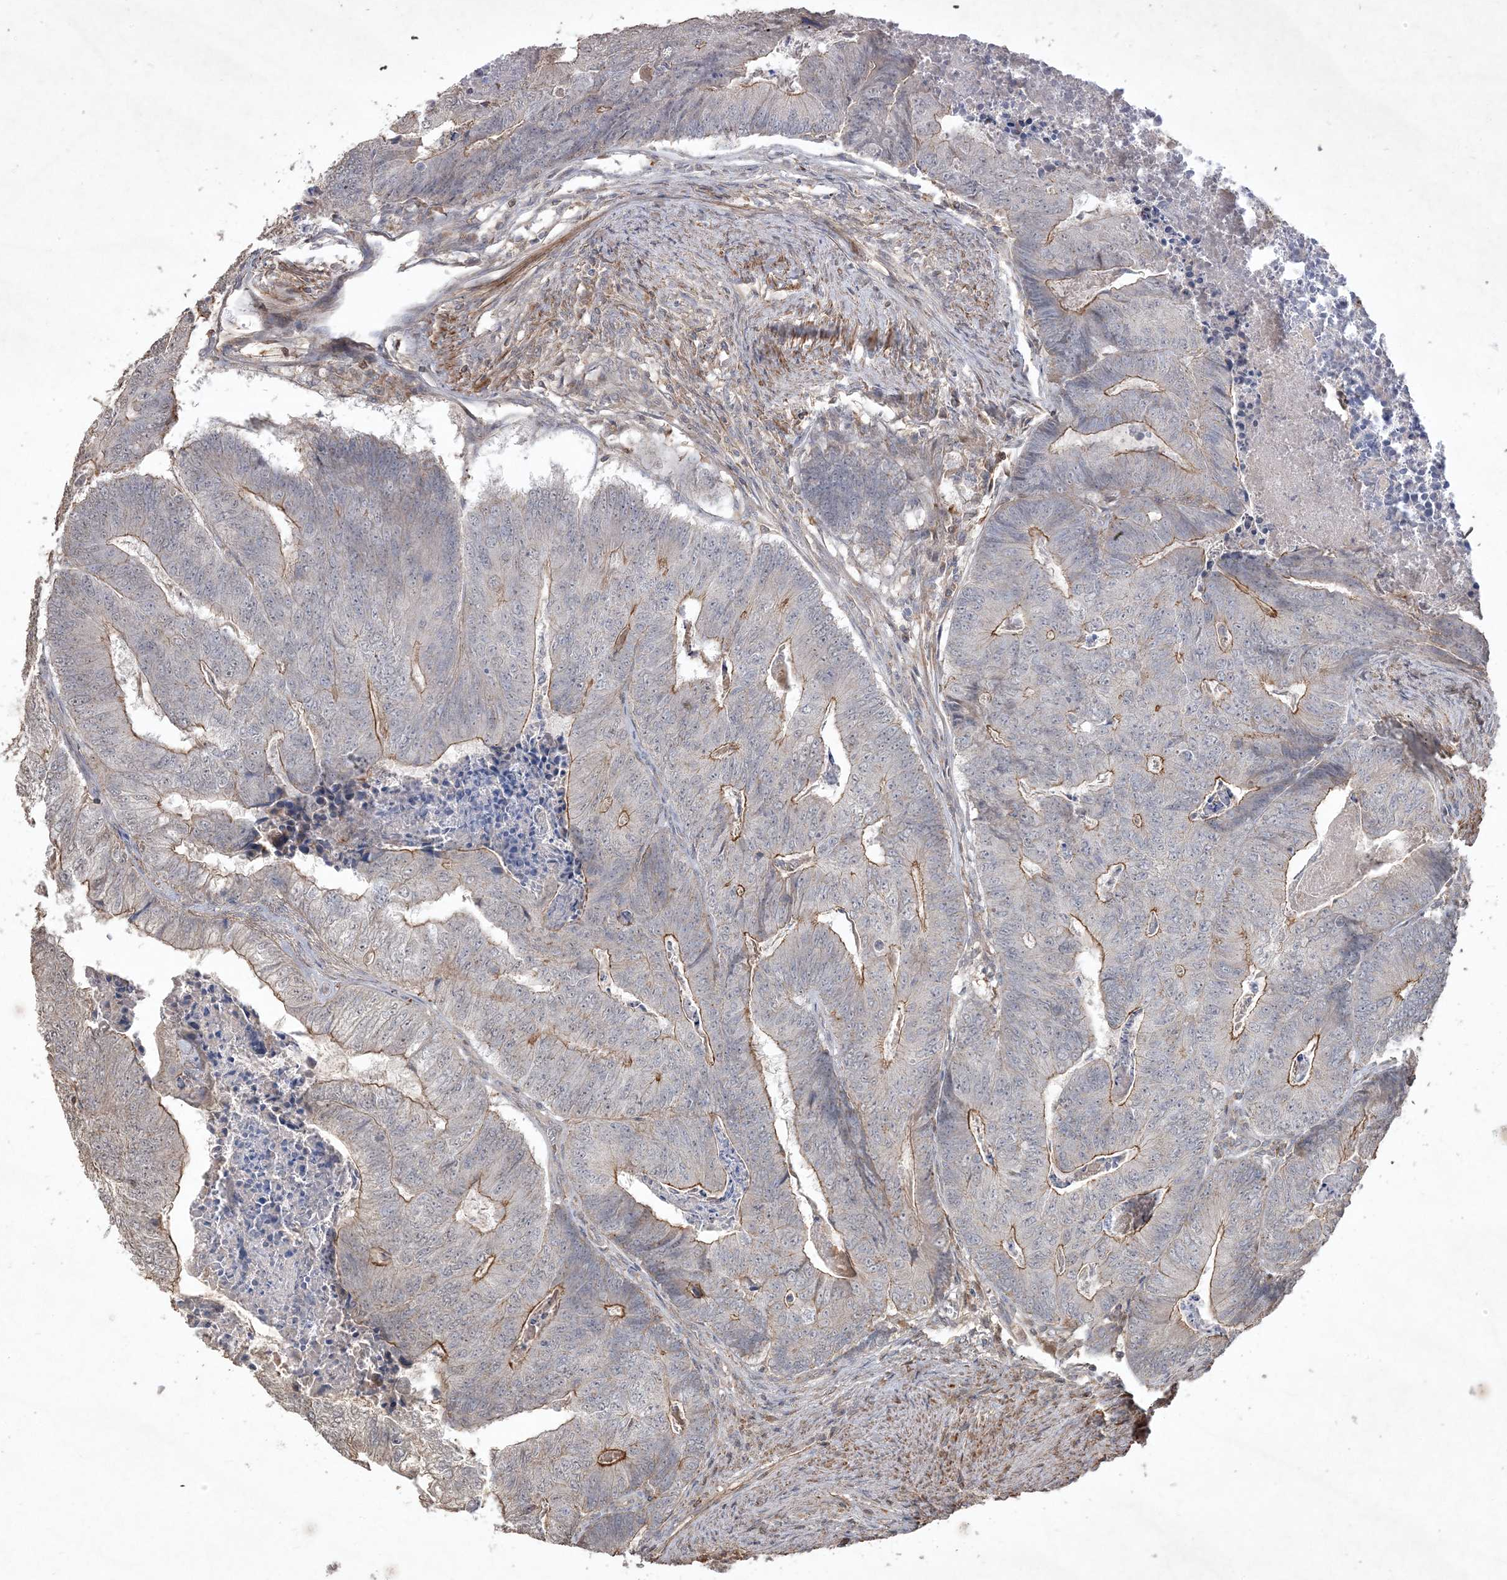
{"staining": {"intensity": "moderate", "quantity": "25%-75%", "location": "cytoplasmic/membranous"}, "tissue": "colorectal cancer", "cell_type": "Tumor cells", "image_type": "cancer", "snomed": [{"axis": "morphology", "description": "Adenocarcinoma, NOS"}, {"axis": "topography", "description": "Colon"}], "caption": "Immunohistochemistry histopathology image of colorectal cancer stained for a protein (brown), which displays medium levels of moderate cytoplasmic/membranous expression in about 25%-75% of tumor cells.", "gene": "PRRT3", "patient": {"sex": "female", "age": 67}}